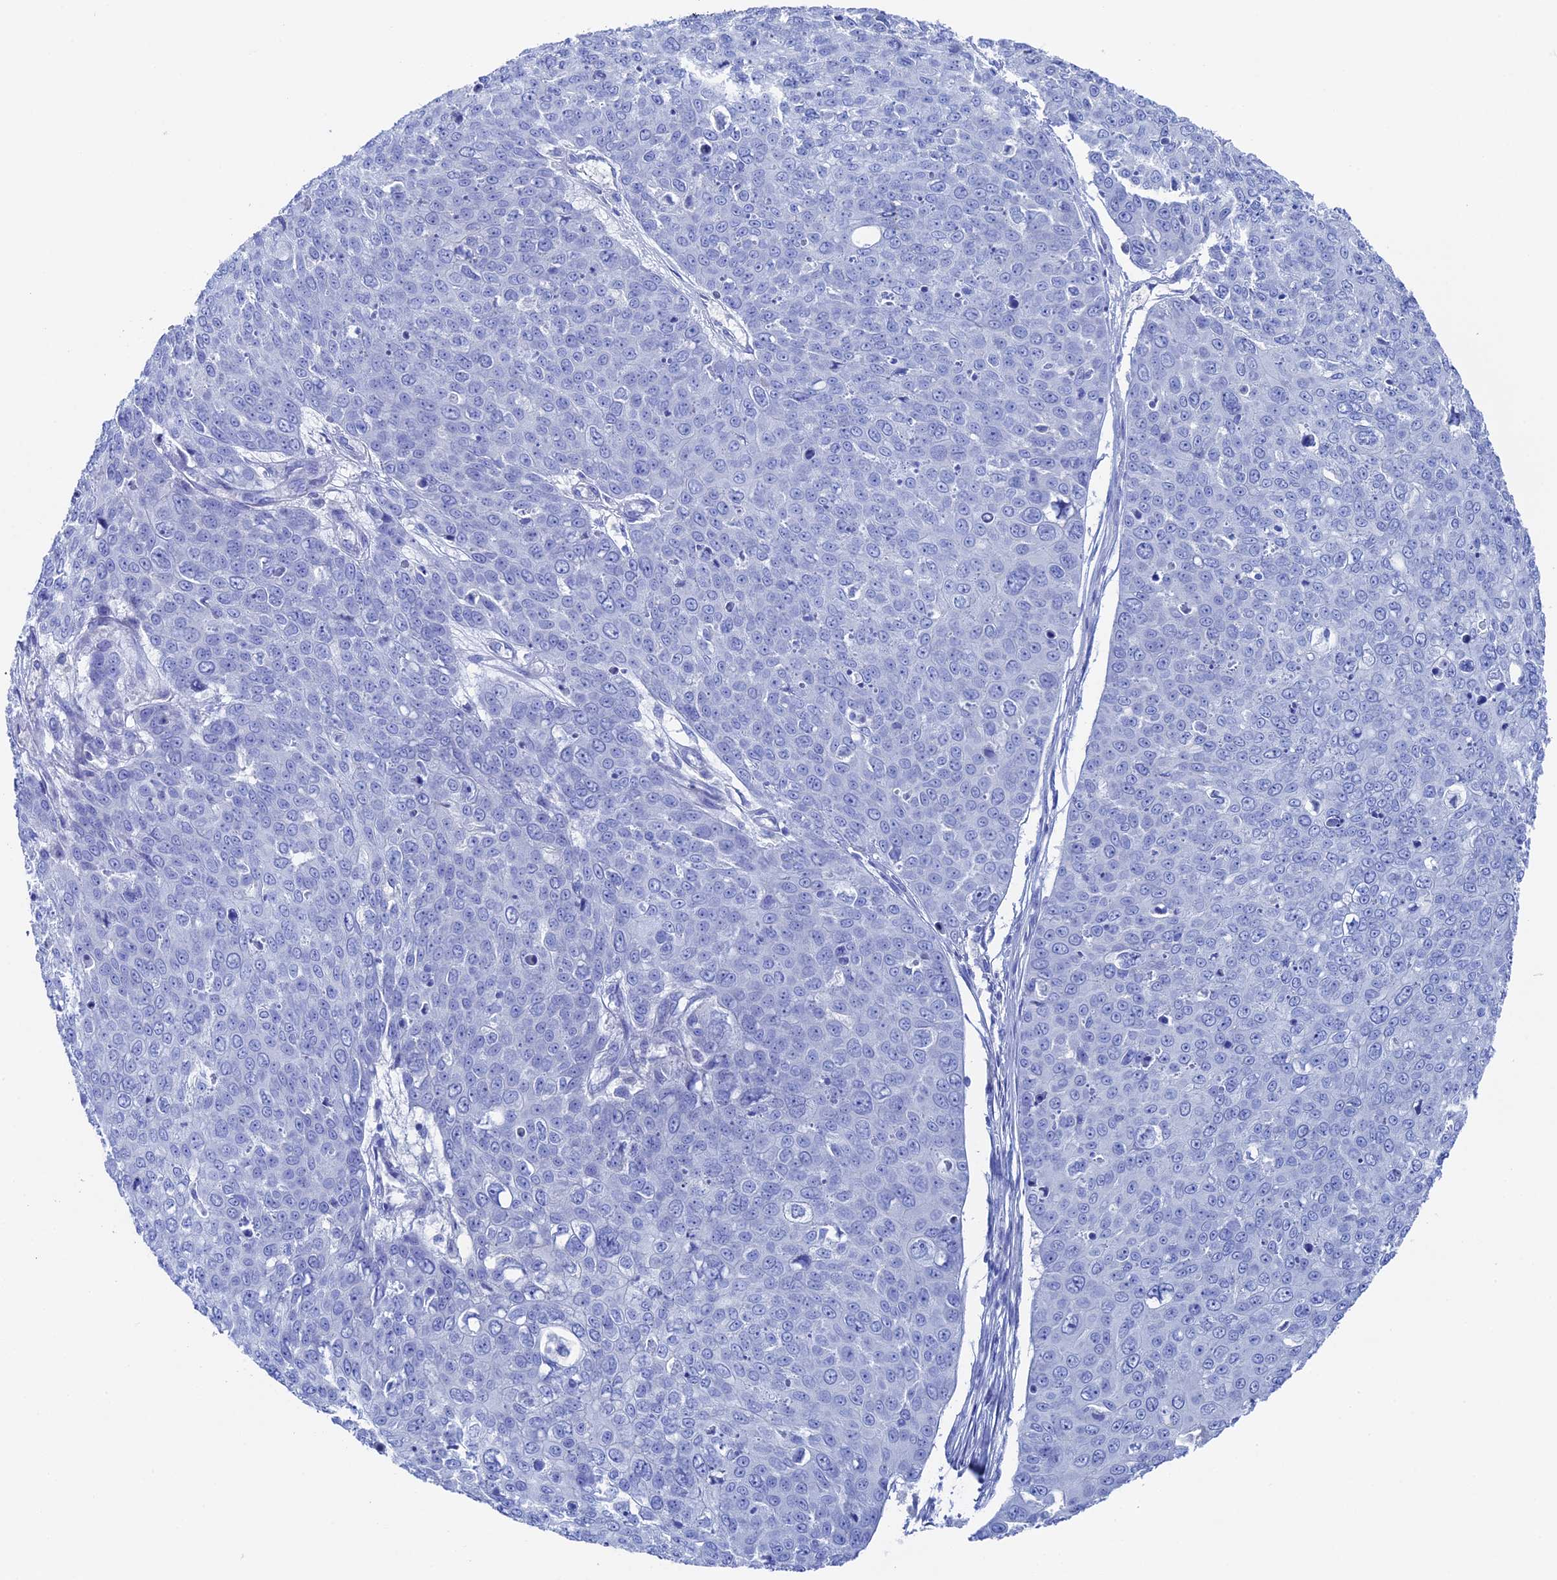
{"staining": {"intensity": "negative", "quantity": "none", "location": "none"}, "tissue": "skin cancer", "cell_type": "Tumor cells", "image_type": "cancer", "snomed": [{"axis": "morphology", "description": "Squamous cell carcinoma, NOS"}, {"axis": "topography", "description": "Skin"}], "caption": "A high-resolution micrograph shows IHC staining of skin squamous cell carcinoma, which exhibits no significant expression in tumor cells.", "gene": "UNC119", "patient": {"sex": "male", "age": 71}}